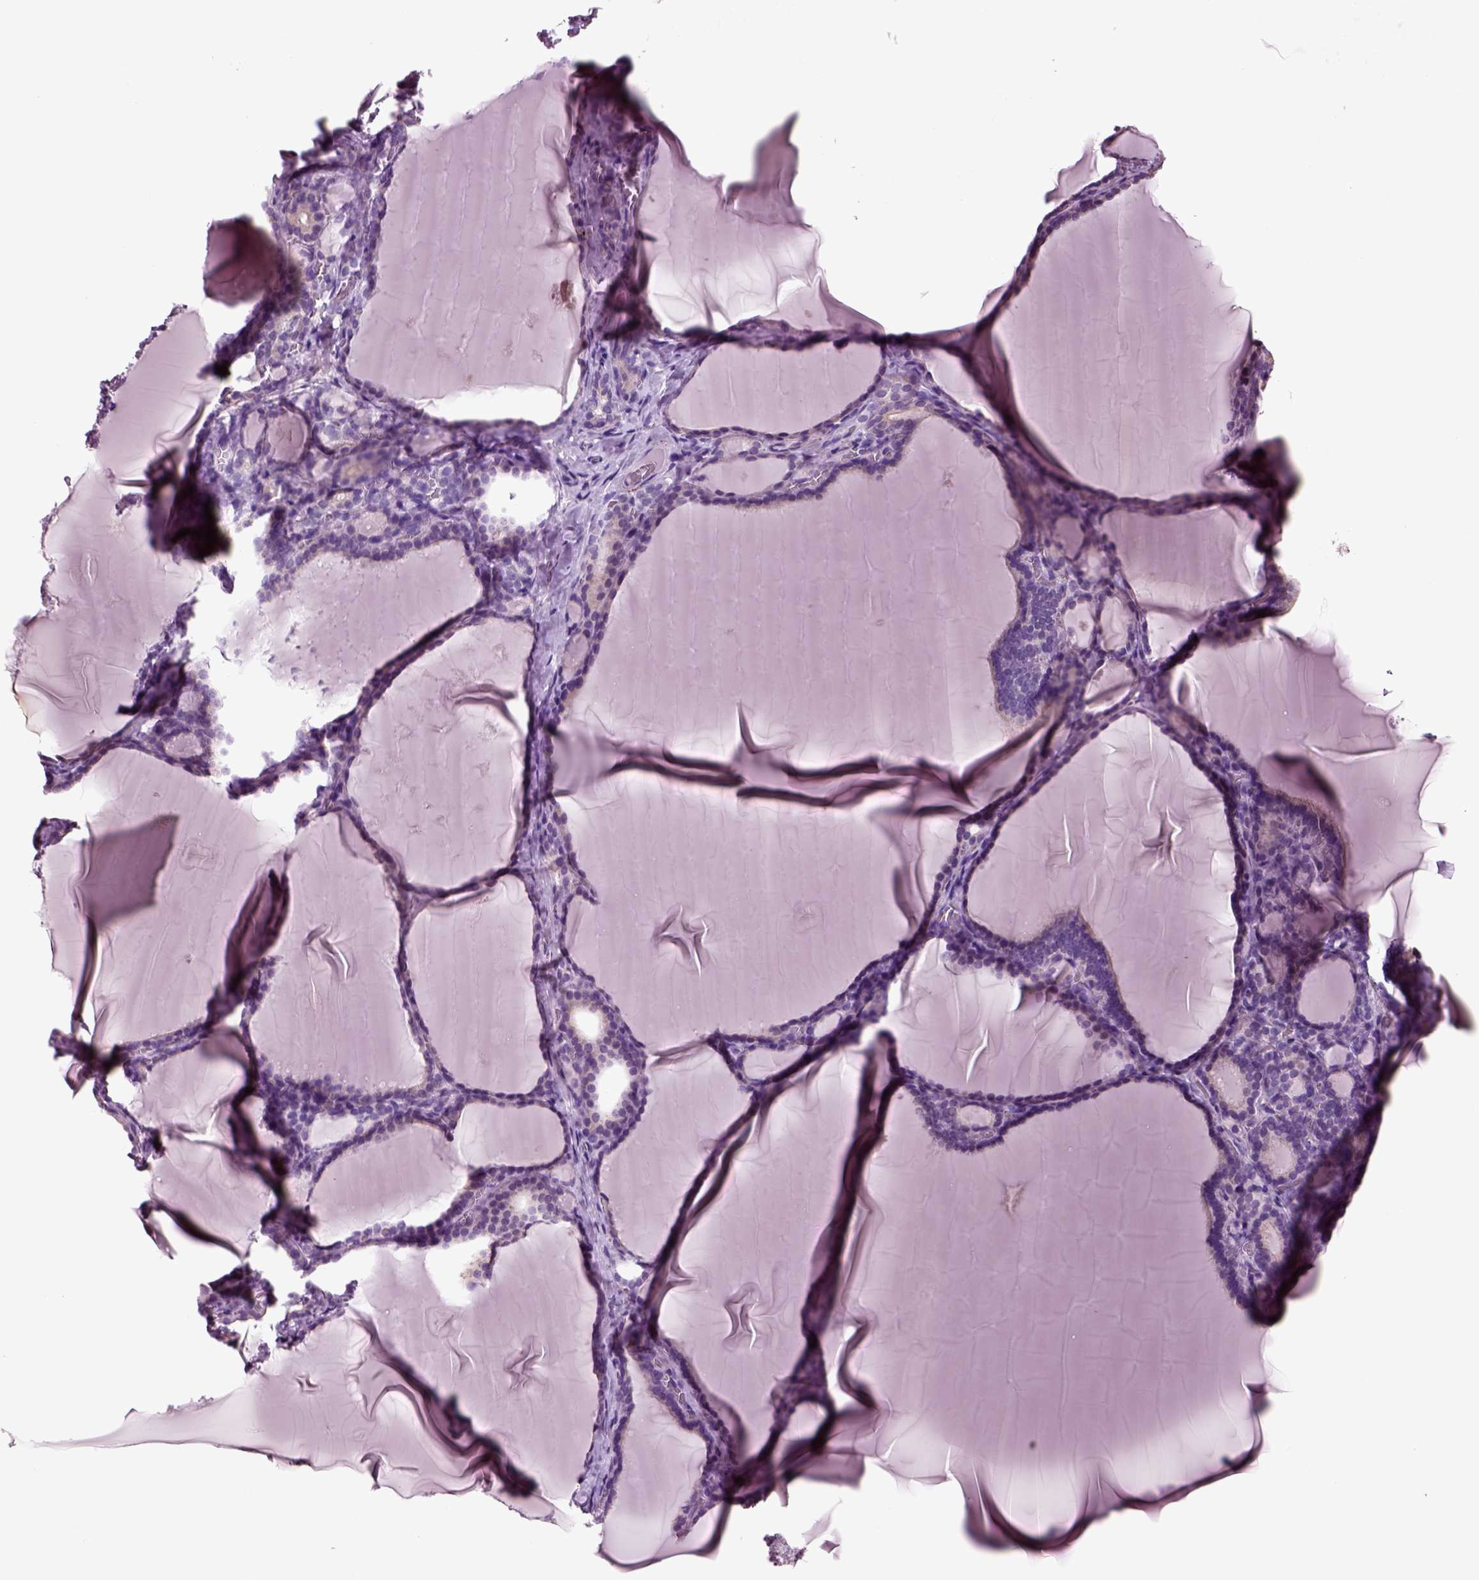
{"staining": {"intensity": "negative", "quantity": "none", "location": "none"}, "tissue": "thyroid gland", "cell_type": "Glandular cells", "image_type": "normal", "snomed": [{"axis": "morphology", "description": "Normal tissue, NOS"}, {"axis": "morphology", "description": "Hyperplasia, NOS"}, {"axis": "topography", "description": "Thyroid gland"}], "caption": "The micrograph demonstrates no significant expression in glandular cells of thyroid gland.", "gene": "CHGB", "patient": {"sex": "female", "age": 27}}